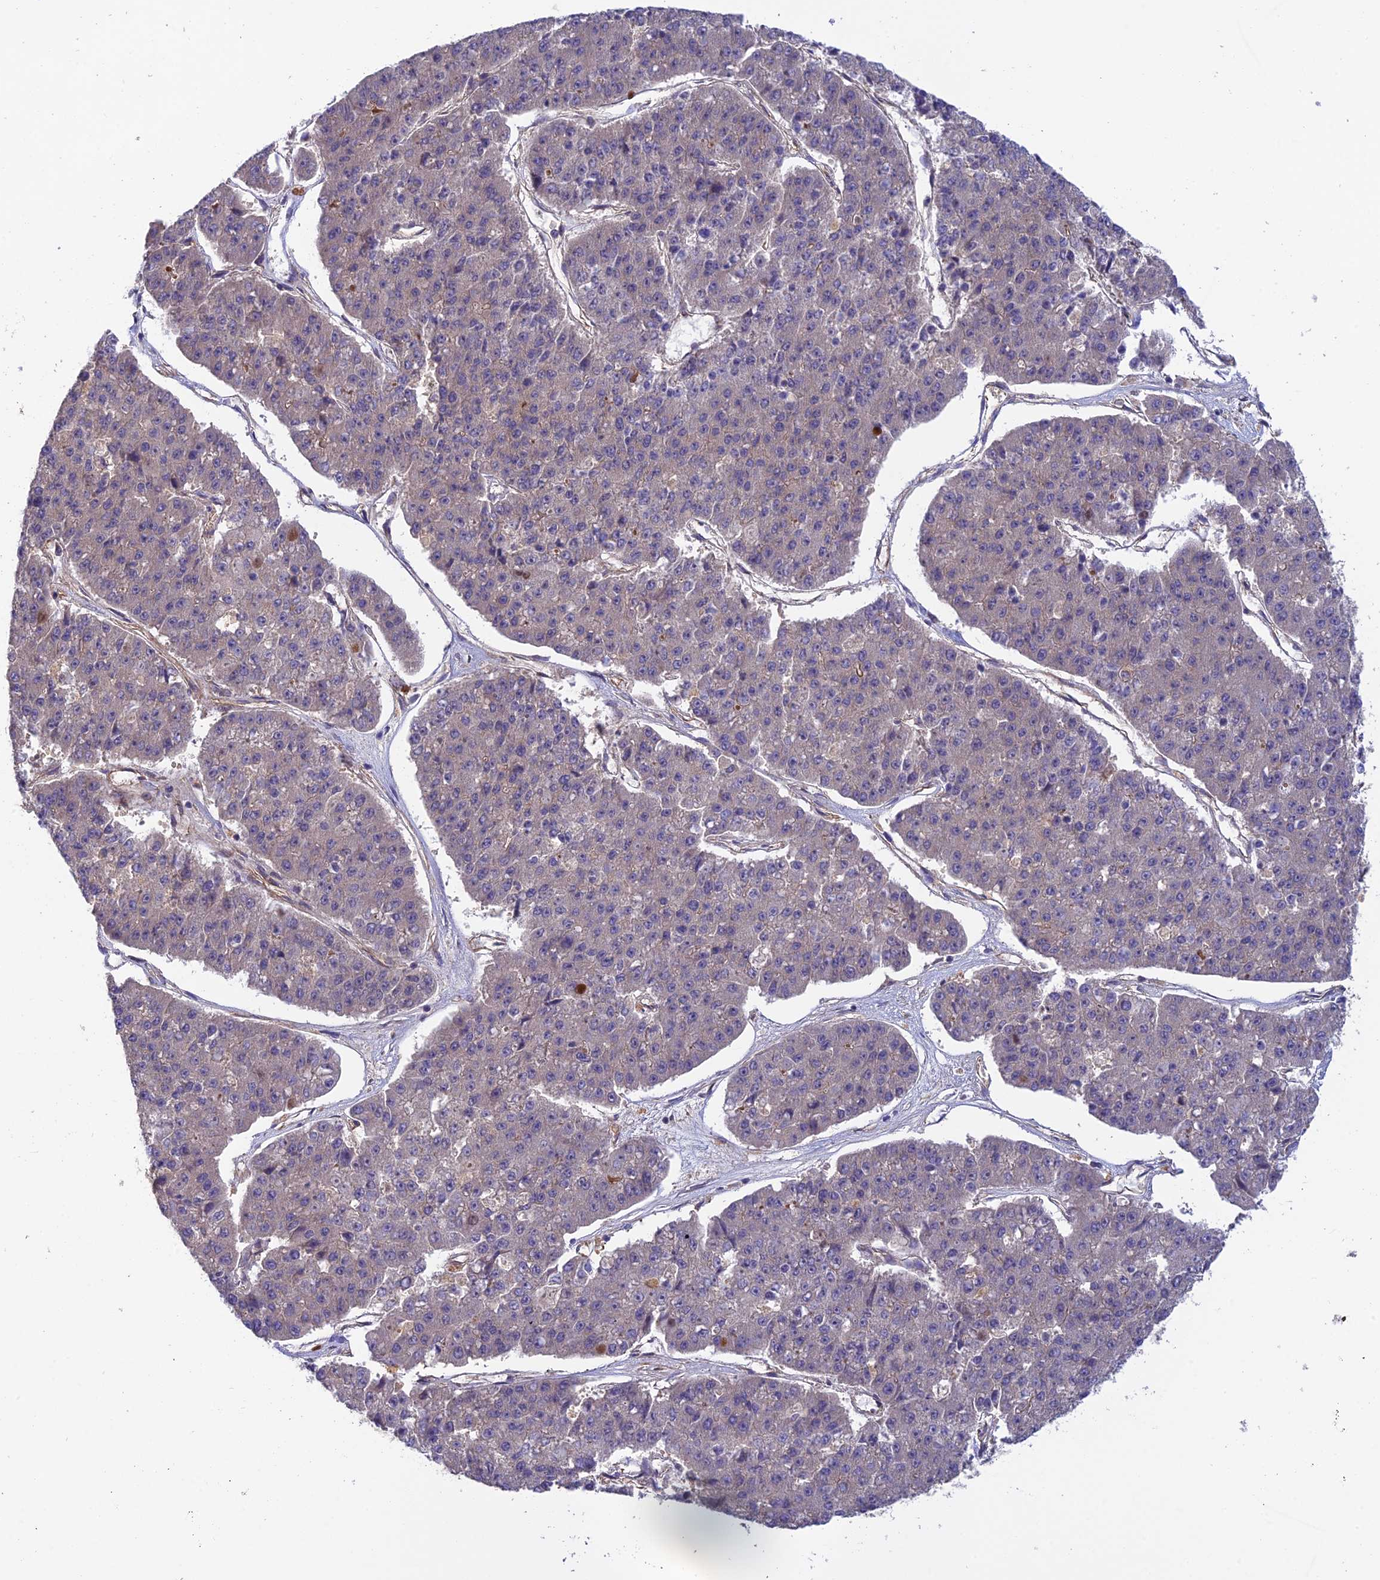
{"staining": {"intensity": "negative", "quantity": "none", "location": "none"}, "tissue": "pancreatic cancer", "cell_type": "Tumor cells", "image_type": "cancer", "snomed": [{"axis": "morphology", "description": "Adenocarcinoma, NOS"}, {"axis": "topography", "description": "Pancreas"}], "caption": "Tumor cells are negative for brown protein staining in pancreatic adenocarcinoma.", "gene": "ADAMTS15", "patient": {"sex": "male", "age": 50}}